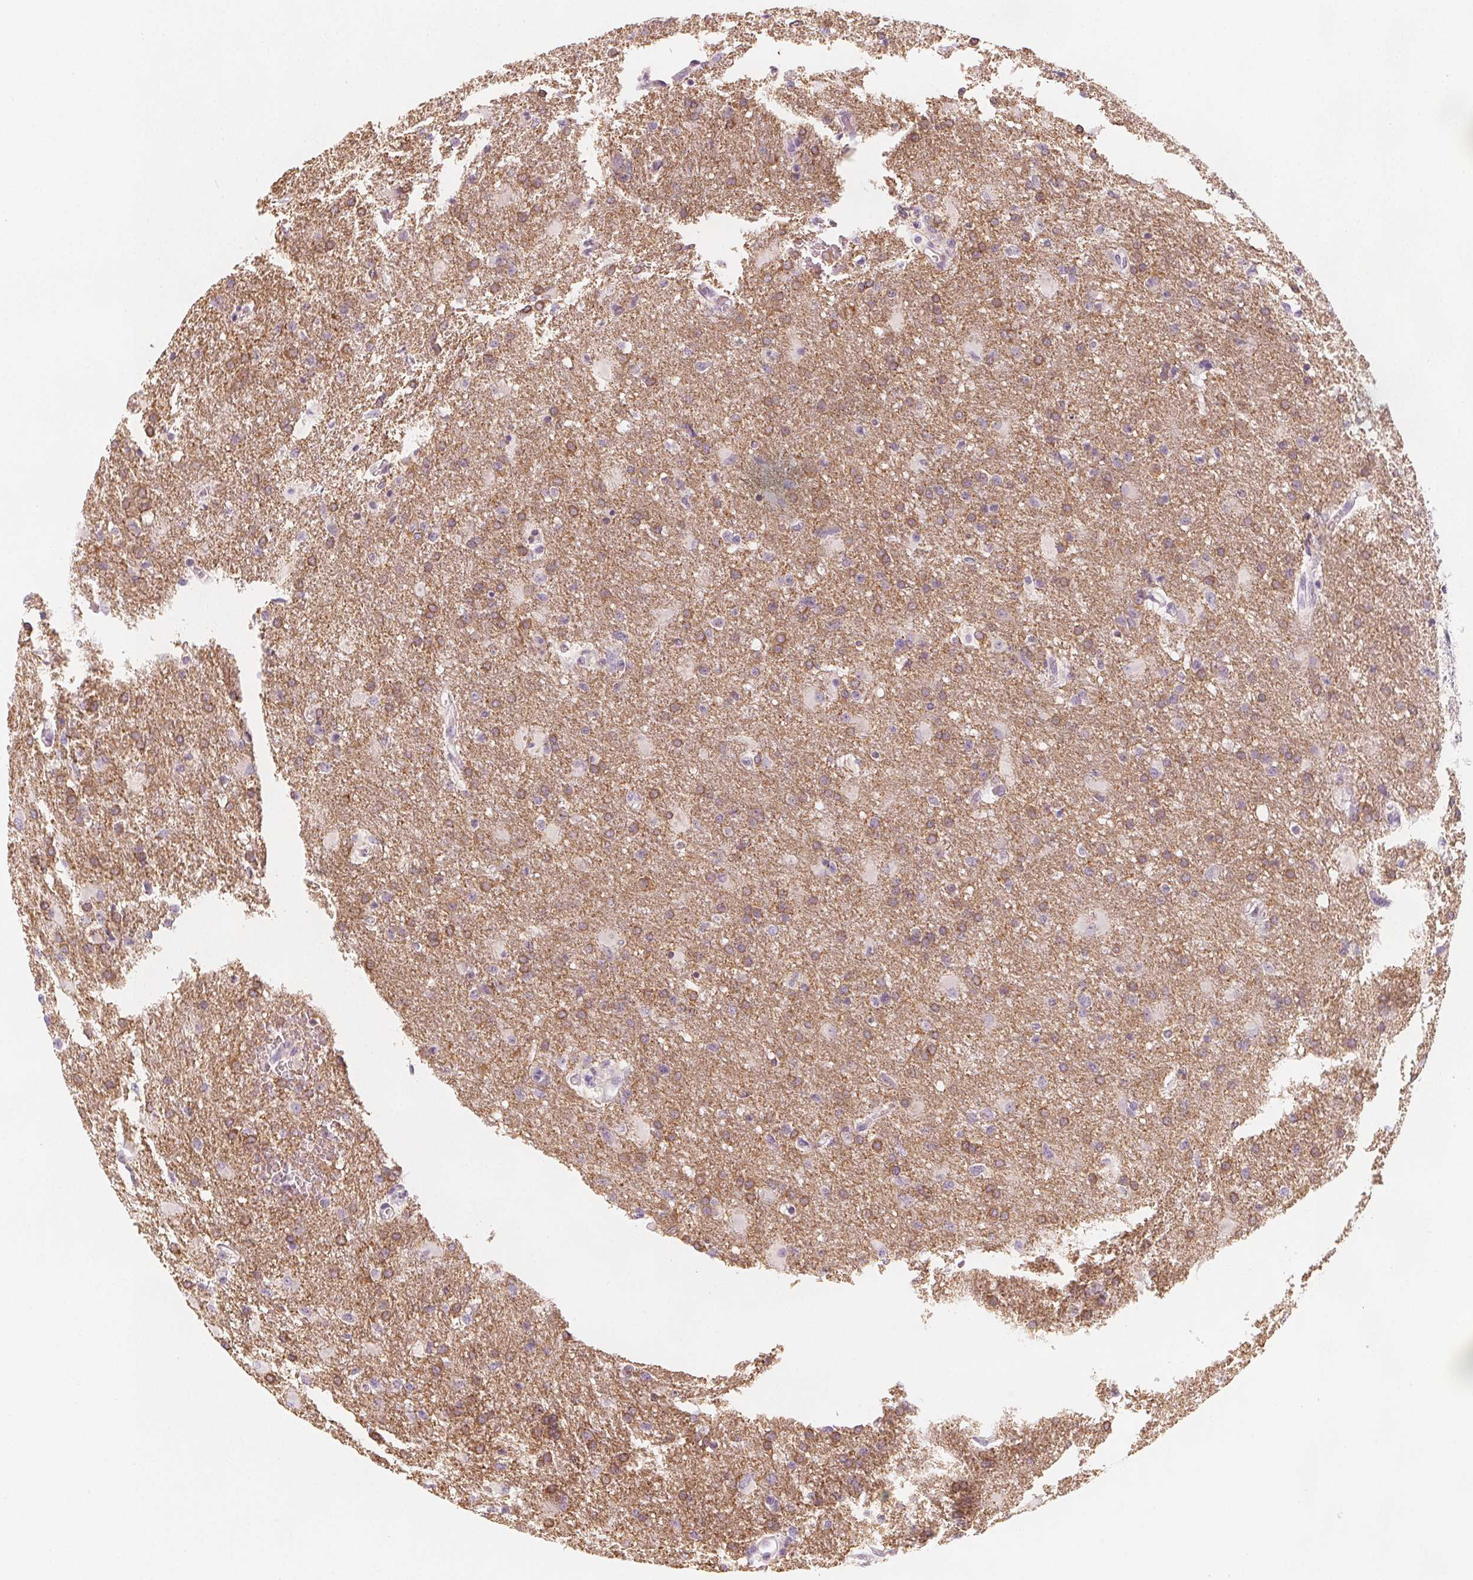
{"staining": {"intensity": "moderate", "quantity": "<25%", "location": "cytoplasmic/membranous"}, "tissue": "glioma", "cell_type": "Tumor cells", "image_type": "cancer", "snomed": [{"axis": "morphology", "description": "Glioma, malignant, High grade"}, {"axis": "topography", "description": "Brain"}], "caption": "Glioma was stained to show a protein in brown. There is low levels of moderate cytoplasmic/membranous expression in about <25% of tumor cells.", "gene": "MAP1A", "patient": {"sex": "male", "age": 68}}